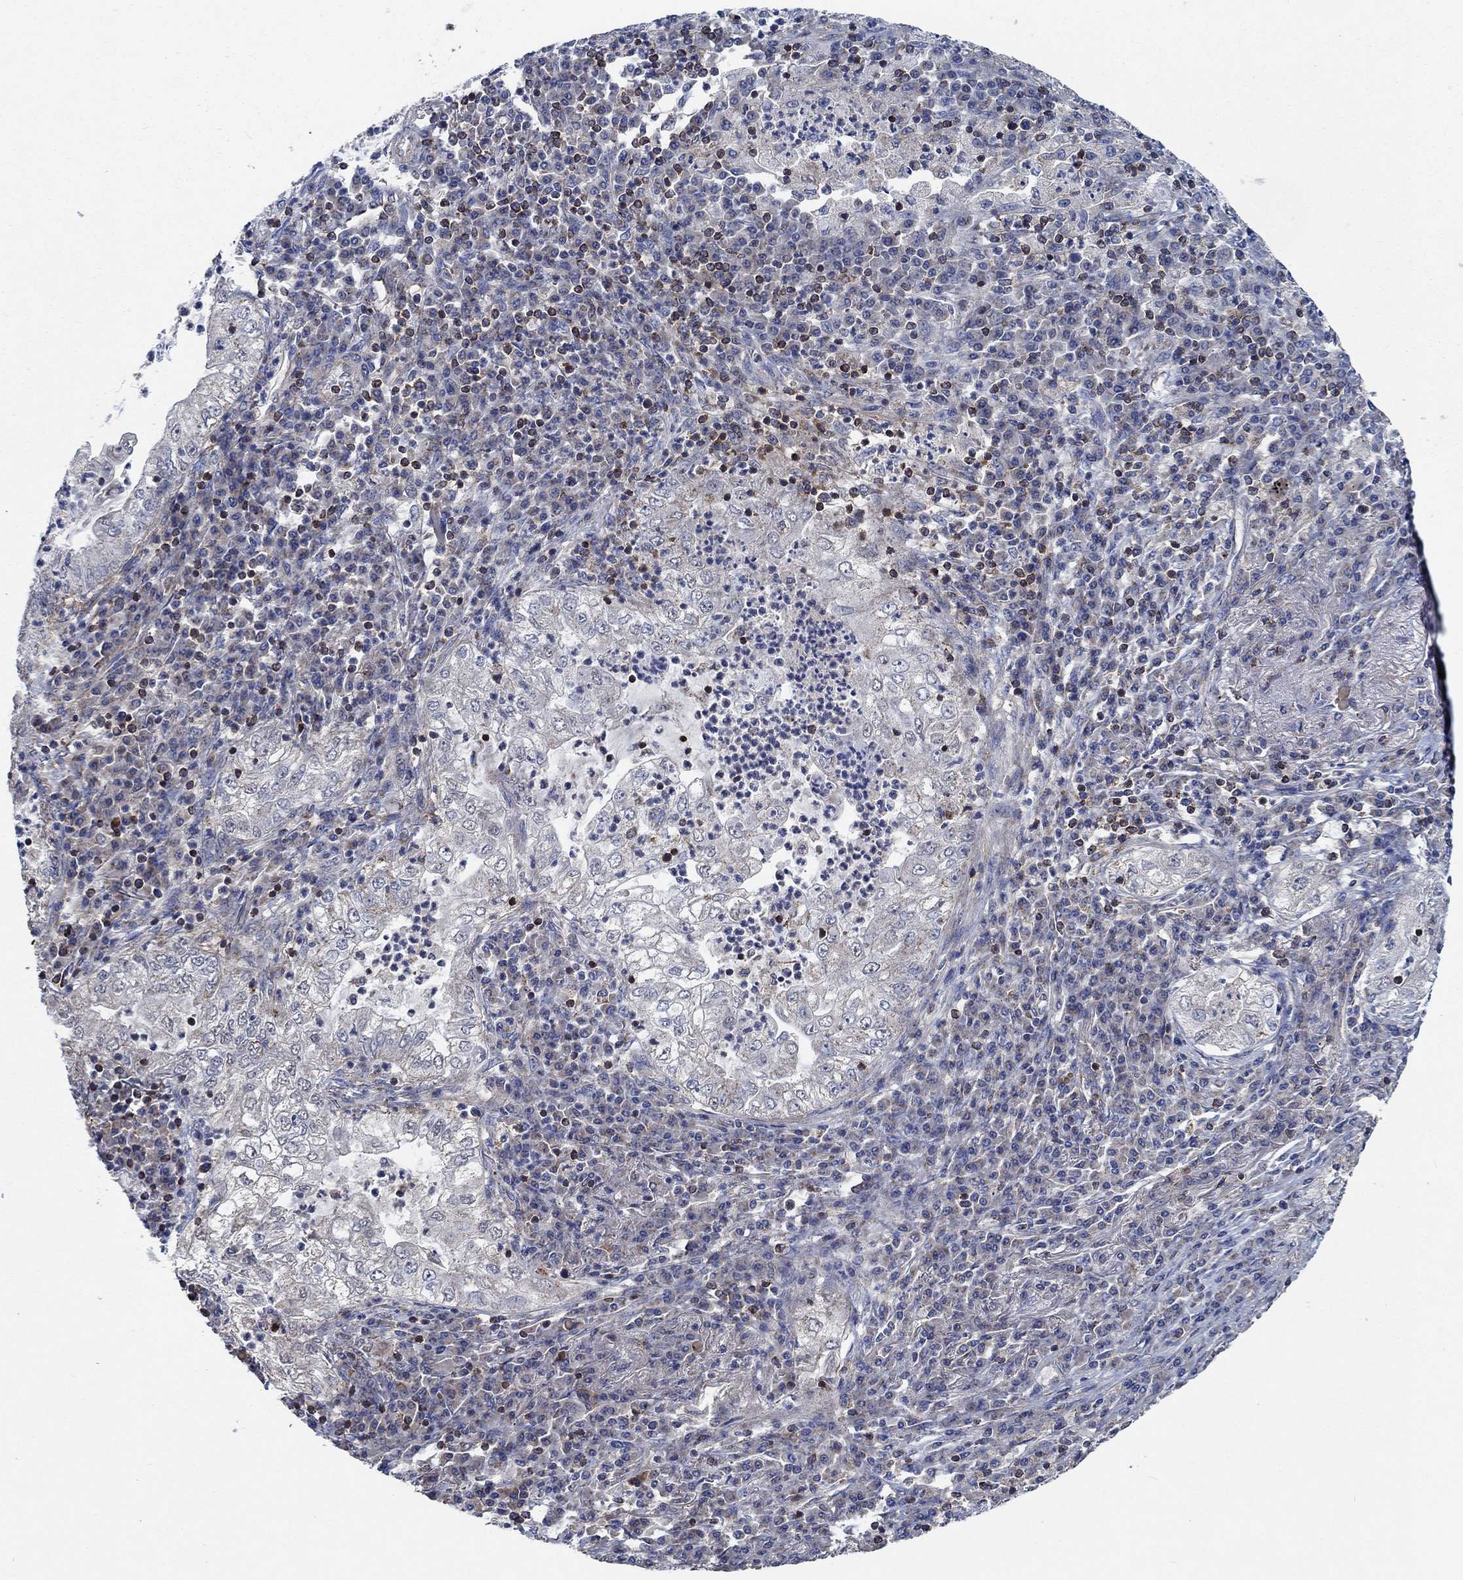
{"staining": {"intensity": "weak", "quantity": "25%-75%", "location": "cytoplasmic/membranous"}, "tissue": "lung cancer", "cell_type": "Tumor cells", "image_type": "cancer", "snomed": [{"axis": "morphology", "description": "Adenocarcinoma, NOS"}, {"axis": "topography", "description": "Lung"}], "caption": "Lung cancer (adenocarcinoma) stained with a brown dye reveals weak cytoplasmic/membranous positive staining in about 25%-75% of tumor cells.", "gene": "STXBP6", "patient": {"sex": "female", "age": 73}}